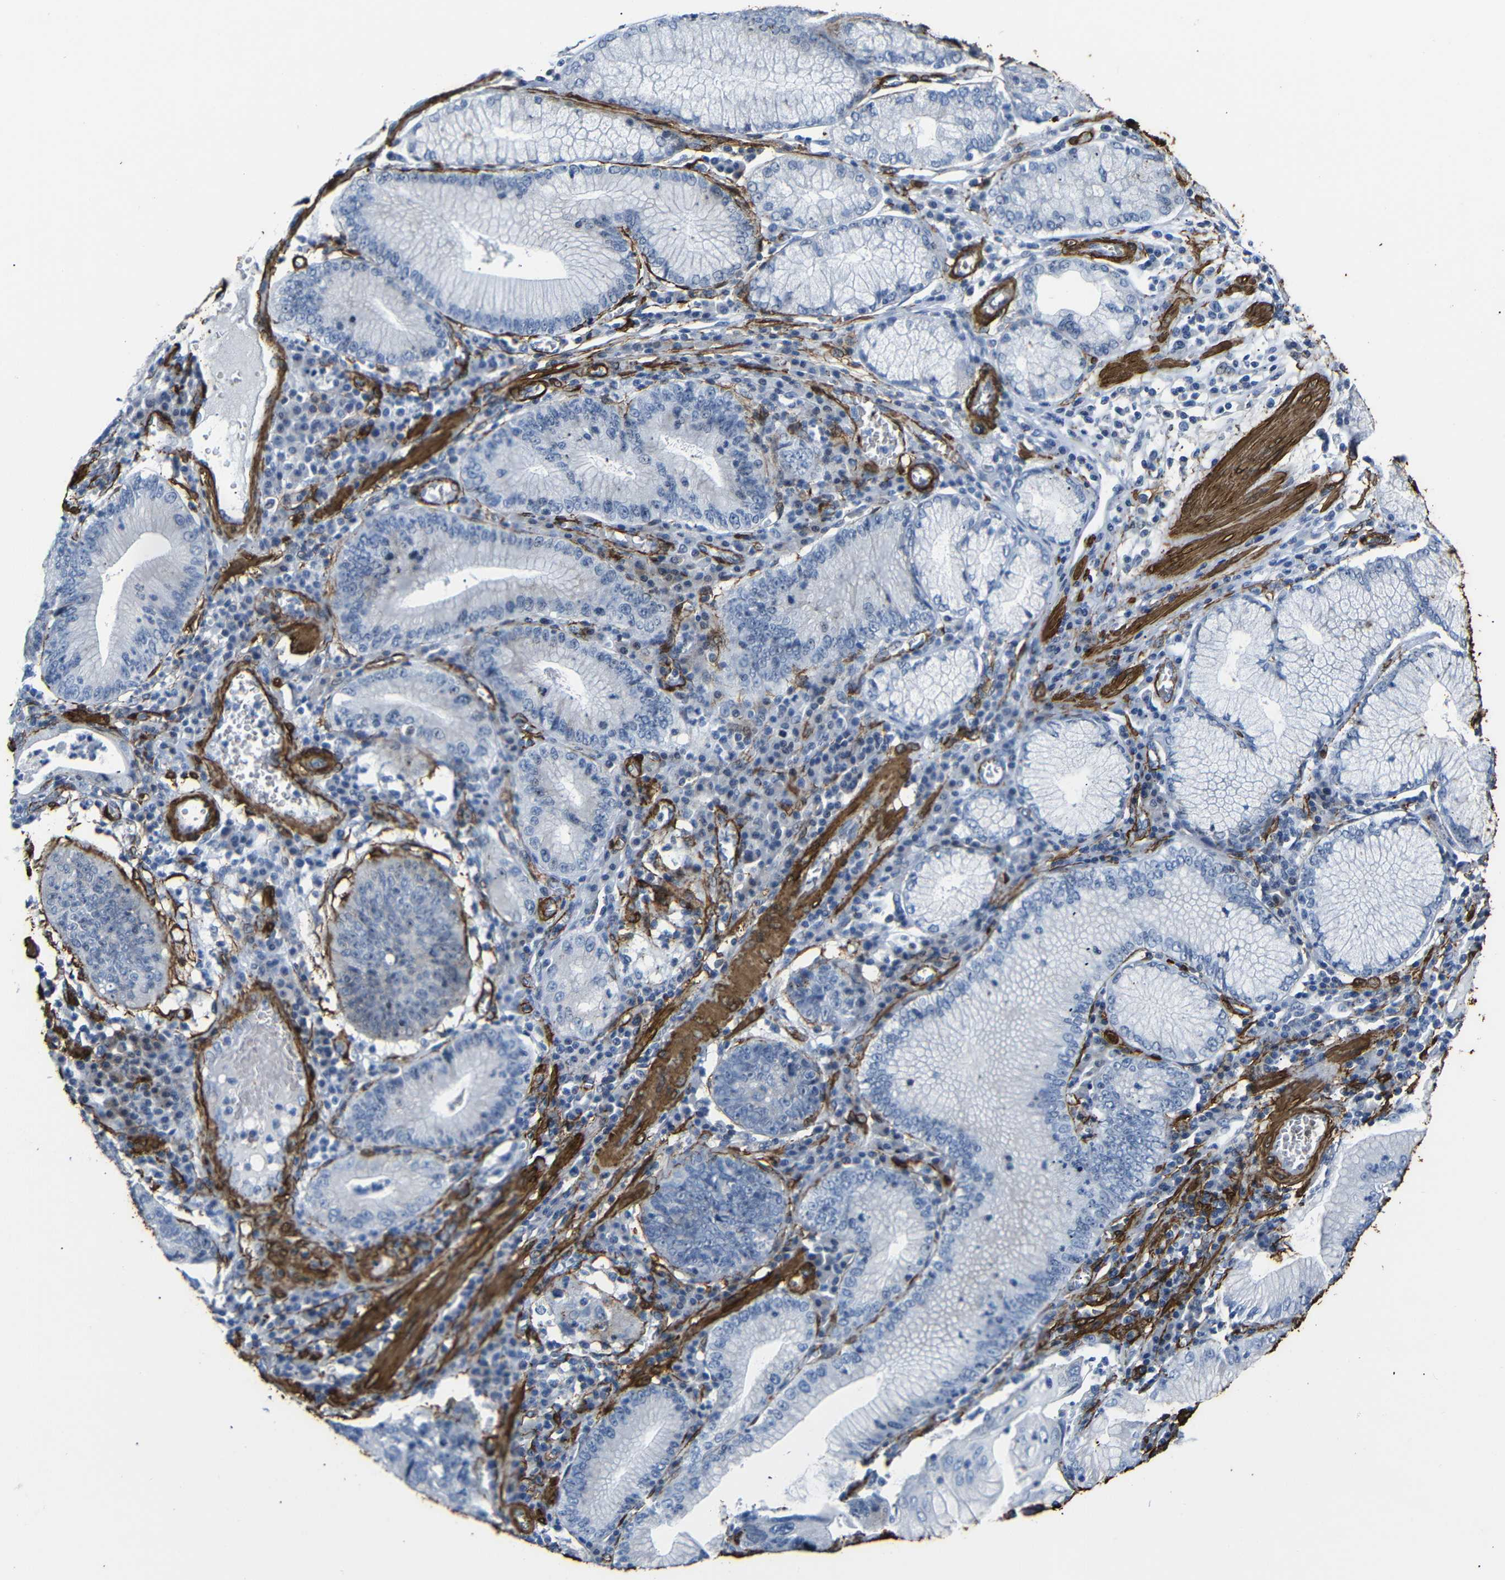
{"staining": {"intensity": "weak", "quantity": "<25%", "location": "cytoplasmic/membranous"}, "tissue": "stomach cancer", "cell_type": "Tumor cells", "image_type": "cancer", "snomed": [{"axis": "morphology", "description": "Adenocarcinoma, NOS"}, {"axis": "topography", "description": "Stomach"}], "caption": "An image of human stomach cancer is negative for staining in tumor cells.", "gene": "ACTA2", "patient": {"sex": "male", "age": 59}}